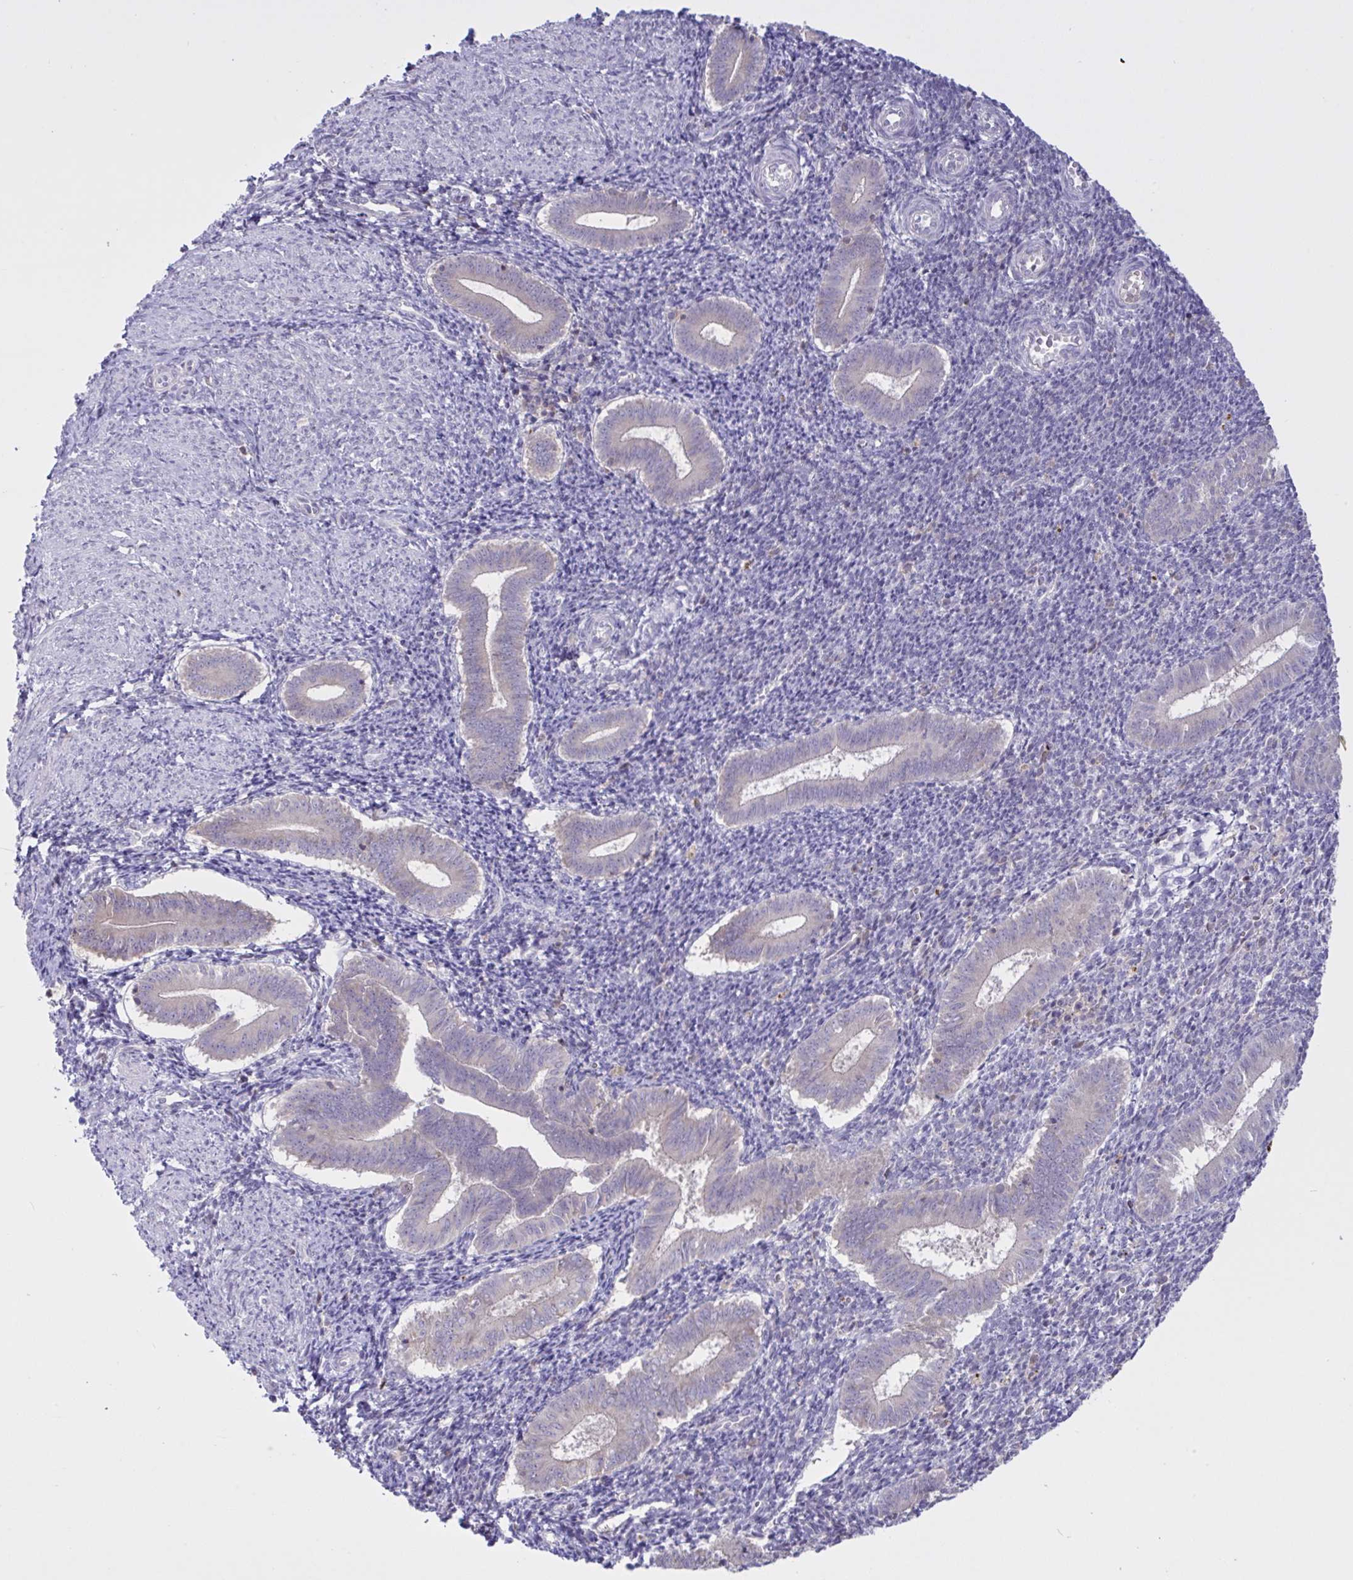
{"staining": {"intensity": "negative", "quantity": "none", "location": "none"}, "tissue": "endometrium", "cell_type": "Cells in endometrial stroma", "image_type": "normal", "snomed": [{"axis": "morphology", "description": "Normal tissue, NOS"}, {"axis": "topography", "description": "Endometrium"}], "caption": "Endometrium was stained to show a protein in brown. There is no significant expression in cells in endometrial stroma.", "gene": "TMEM41A", "patient": {"sex": "female", "age": 25}}